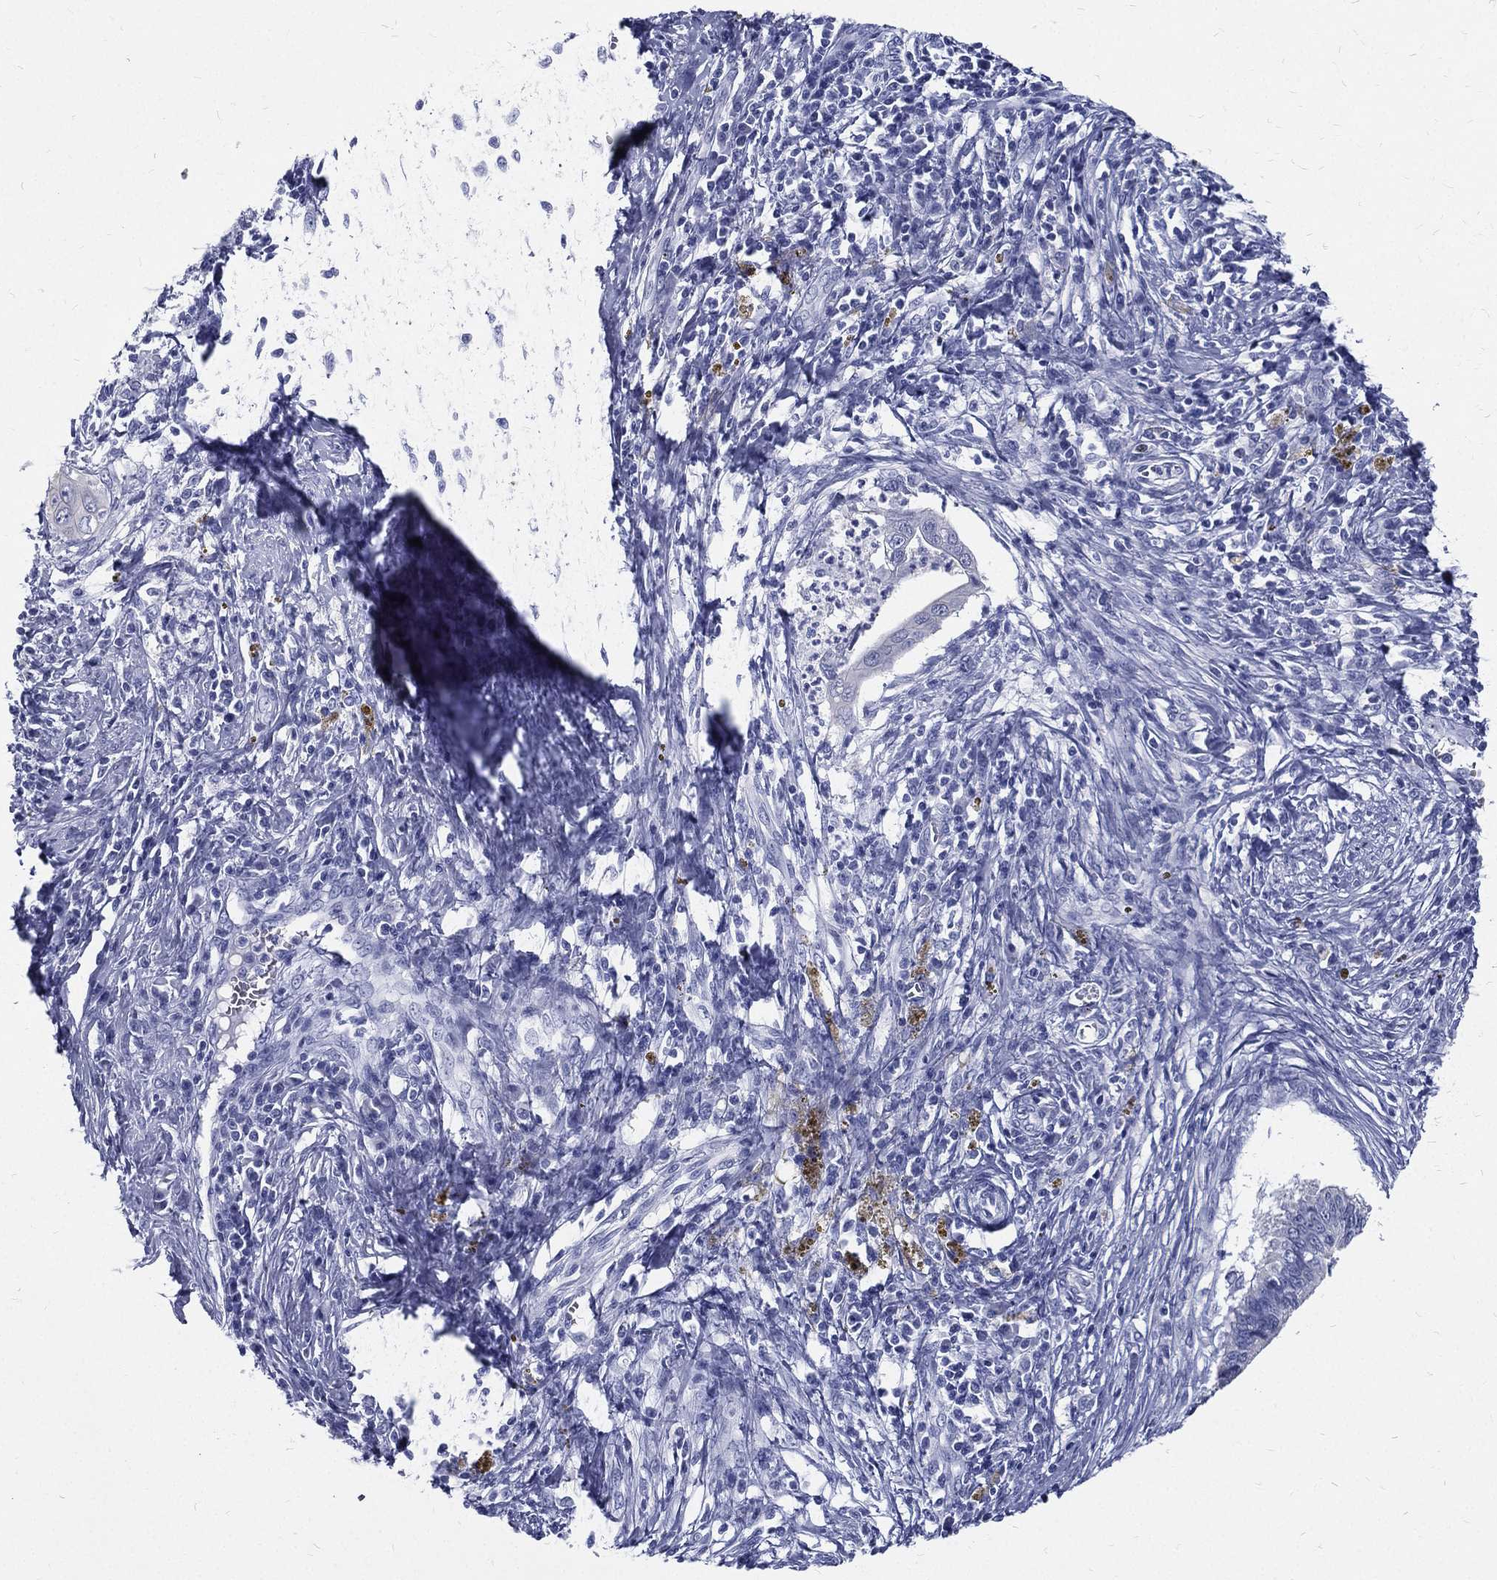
{"staining": {"intensity": "negative", "quantity": "none", "location": "none"}, "tissue": "cervical cancer", "cell_type": "Tumor cells", "image_type": "cancer", "snomed": [{"axis": "morphology", "description": "Adenocarcinoma, NOS"}, {"axis": "topography", "description": "Cervix"}], "caption": "An image of human cervical cancer is negative for staining in tumor cells. (DAB (3,3'-diaminobenzidine) immunohistochemistry (IHC) visualized using brightfield microscopy, high magnification).", "gene": "RSPH4A", "patient": {"sex": "female", "age": 42}}